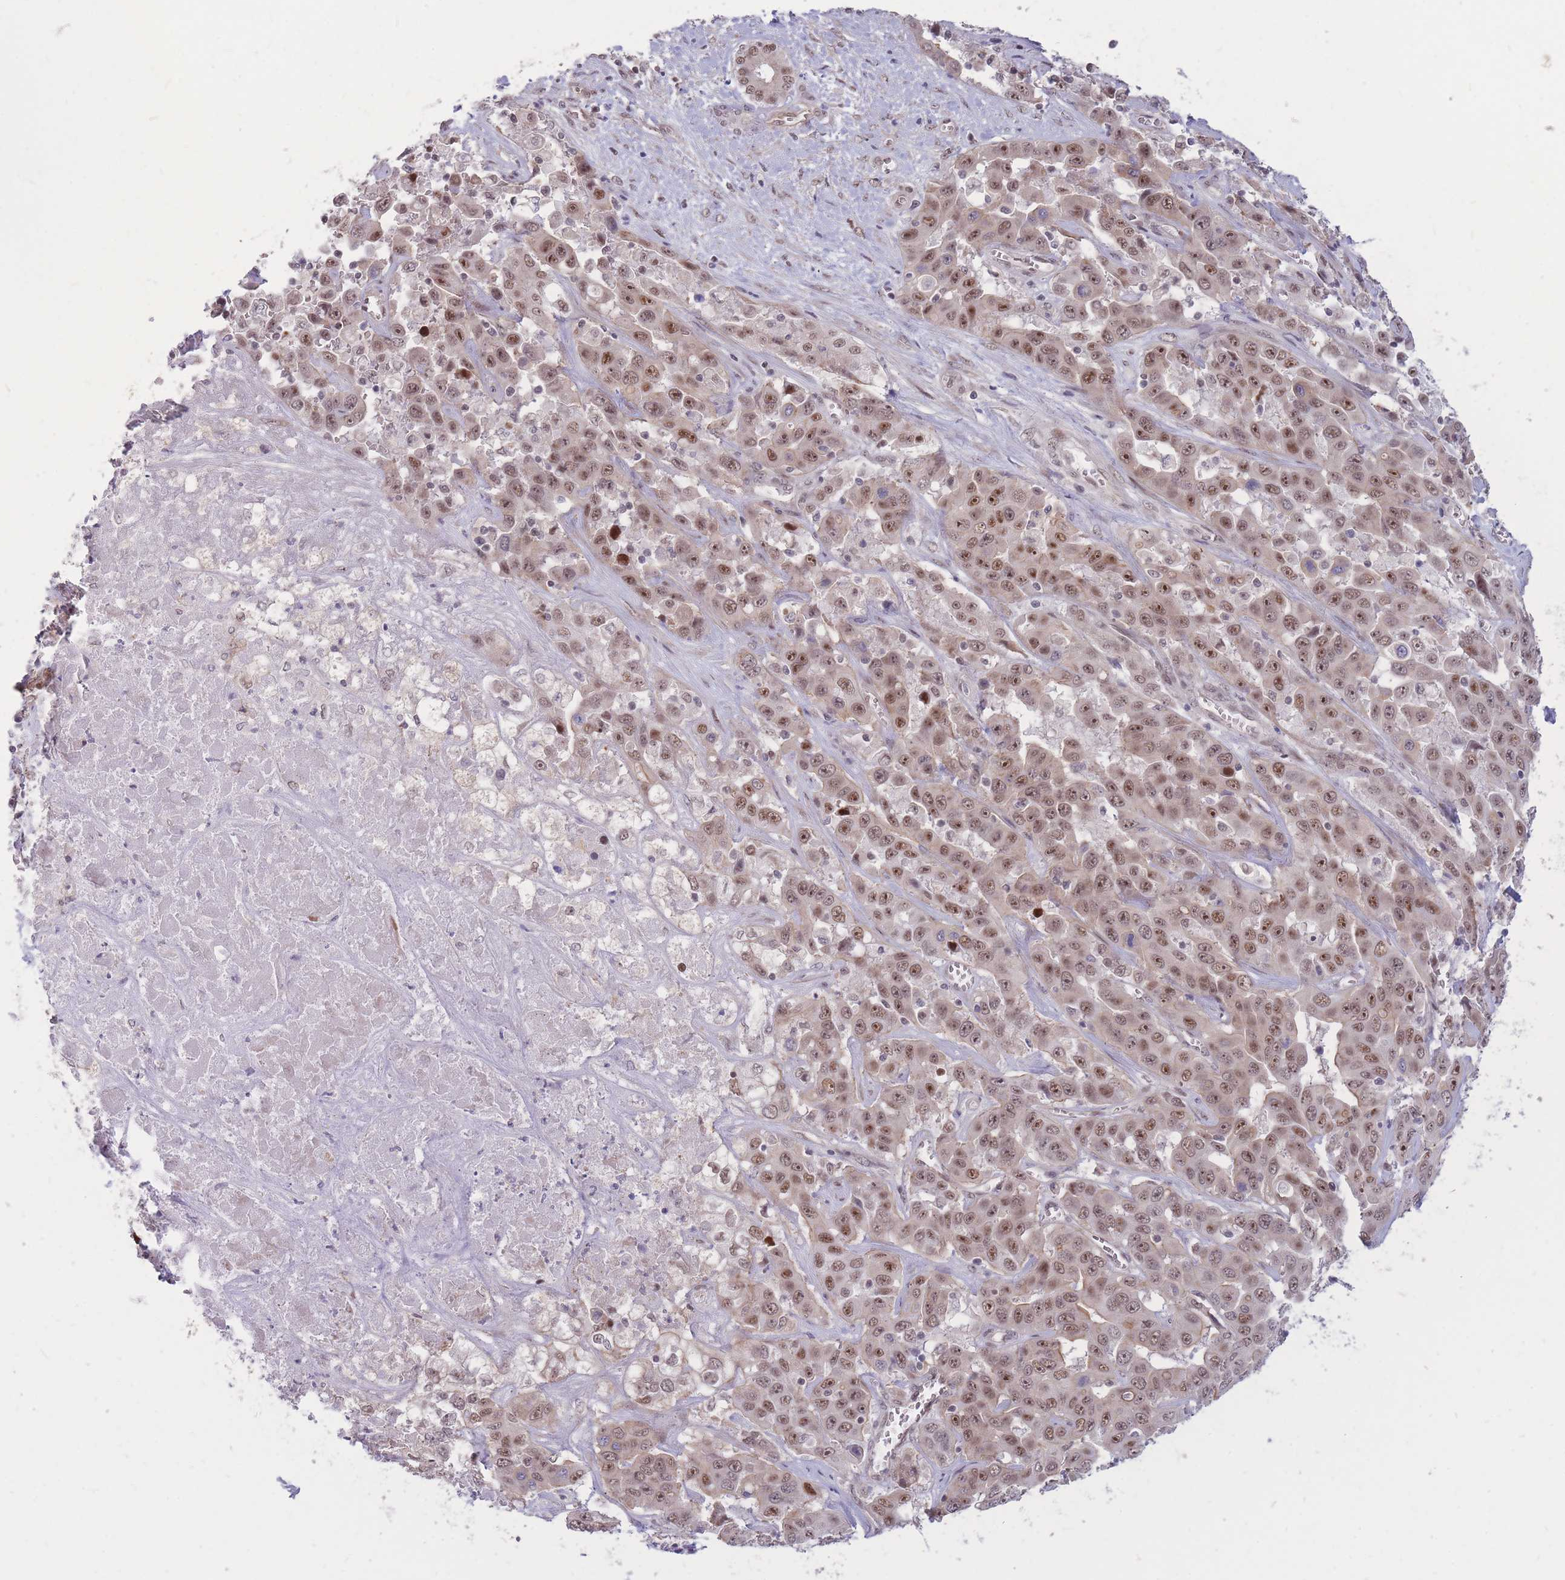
{"staining": {"intensity": "moderate", "quantity": ">75%", "location": "nuclear"}, "tissue": "liver cancer", "cell_type": "Tumor cells", "image_type": "cancer", "snomed": [{"axis": "morphology", "description": "Cholangiocarcinoma"}, {"axis": "topography", "description": "Liver"}], "caption": "Human liver cholangiocarcinoma stained with a protein marker reveals moderate staining in tumor cells.", "gene": "ERICH6B", "patient": {"sex": "female", "age": 52}}